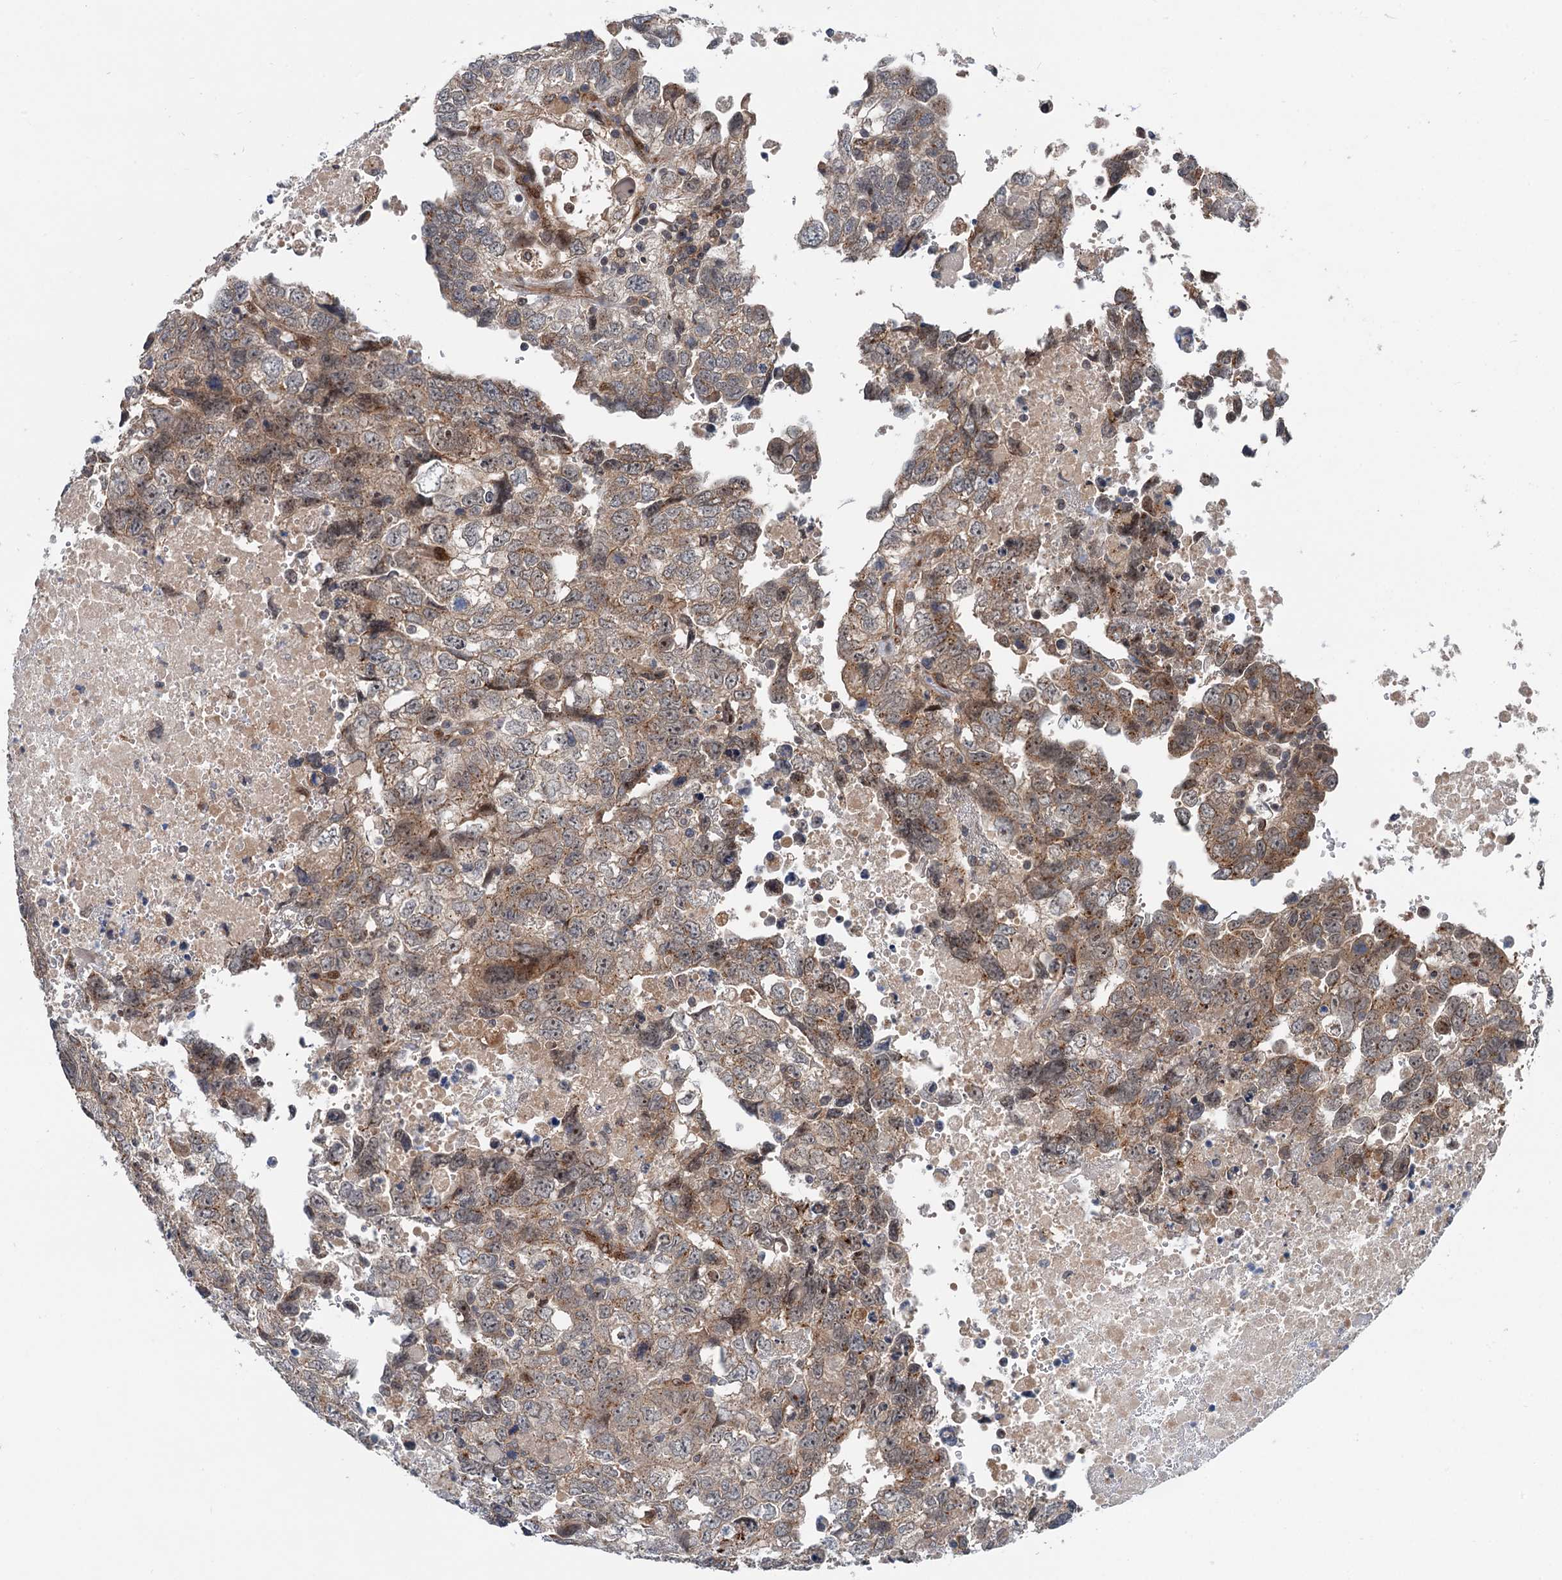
{"staining": {"intensity": "moderate", "quantity": ">75%", "location": "cytoplasmic/membranous"}, "tissue": "testis cancer", "cell_type": "Tumor cells", "image_type": "cancer", "snomed": [{"axis": "morphology", "description": "Carcinoma, Embryonal, NOS"}, {"axis": "topography", "description": "Testis"}], "caption": "Immunohistochemistry (IHC) histopathology image of embryonal carcinoma (testis) stained for a protein (brown), which displays medium levels of moderate cytoplasmic/membranous positivity in about >75% of tumor cells.", "gene": "DYNC2I2", "patient": {"sex": "male", "age": 37}}